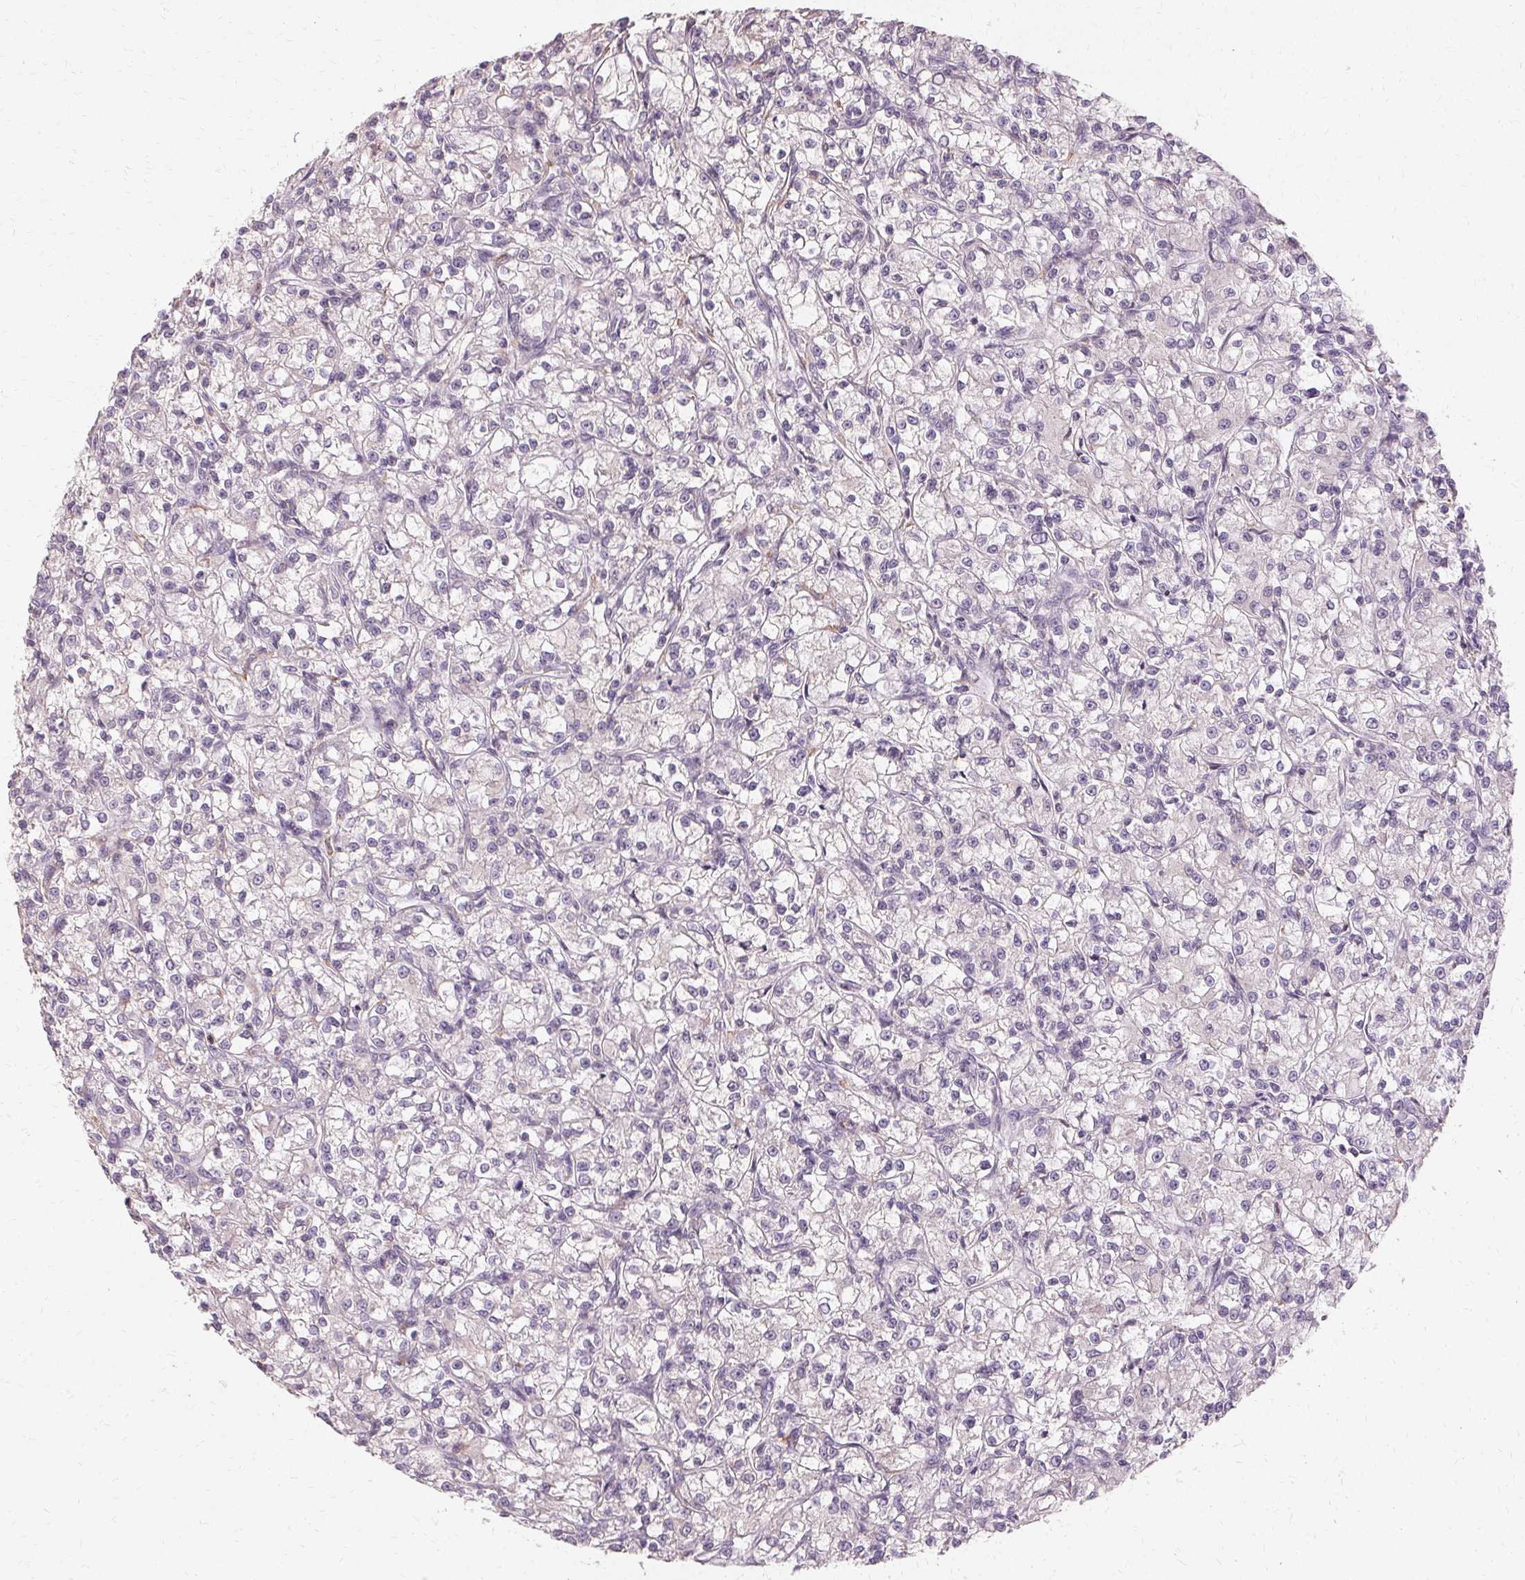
{"staining": {"intensity": "negative", "quantity": "none", "location": "none"}, "tissue": "renal cancer", "cell_type": "Tumor cells", "image_type": "cancer", "snomed": [{"axis": "morphology", "description": "Adenocarcinoma, NOS"}, {"axis": "topography", "description": "Kidney"}], "caption": "Immunohistochemical staining of human renal cancer displays no significant expression in tumor cells.", "gene": "IFNGR1", "patient": {"sex": "female", "age": 59}}